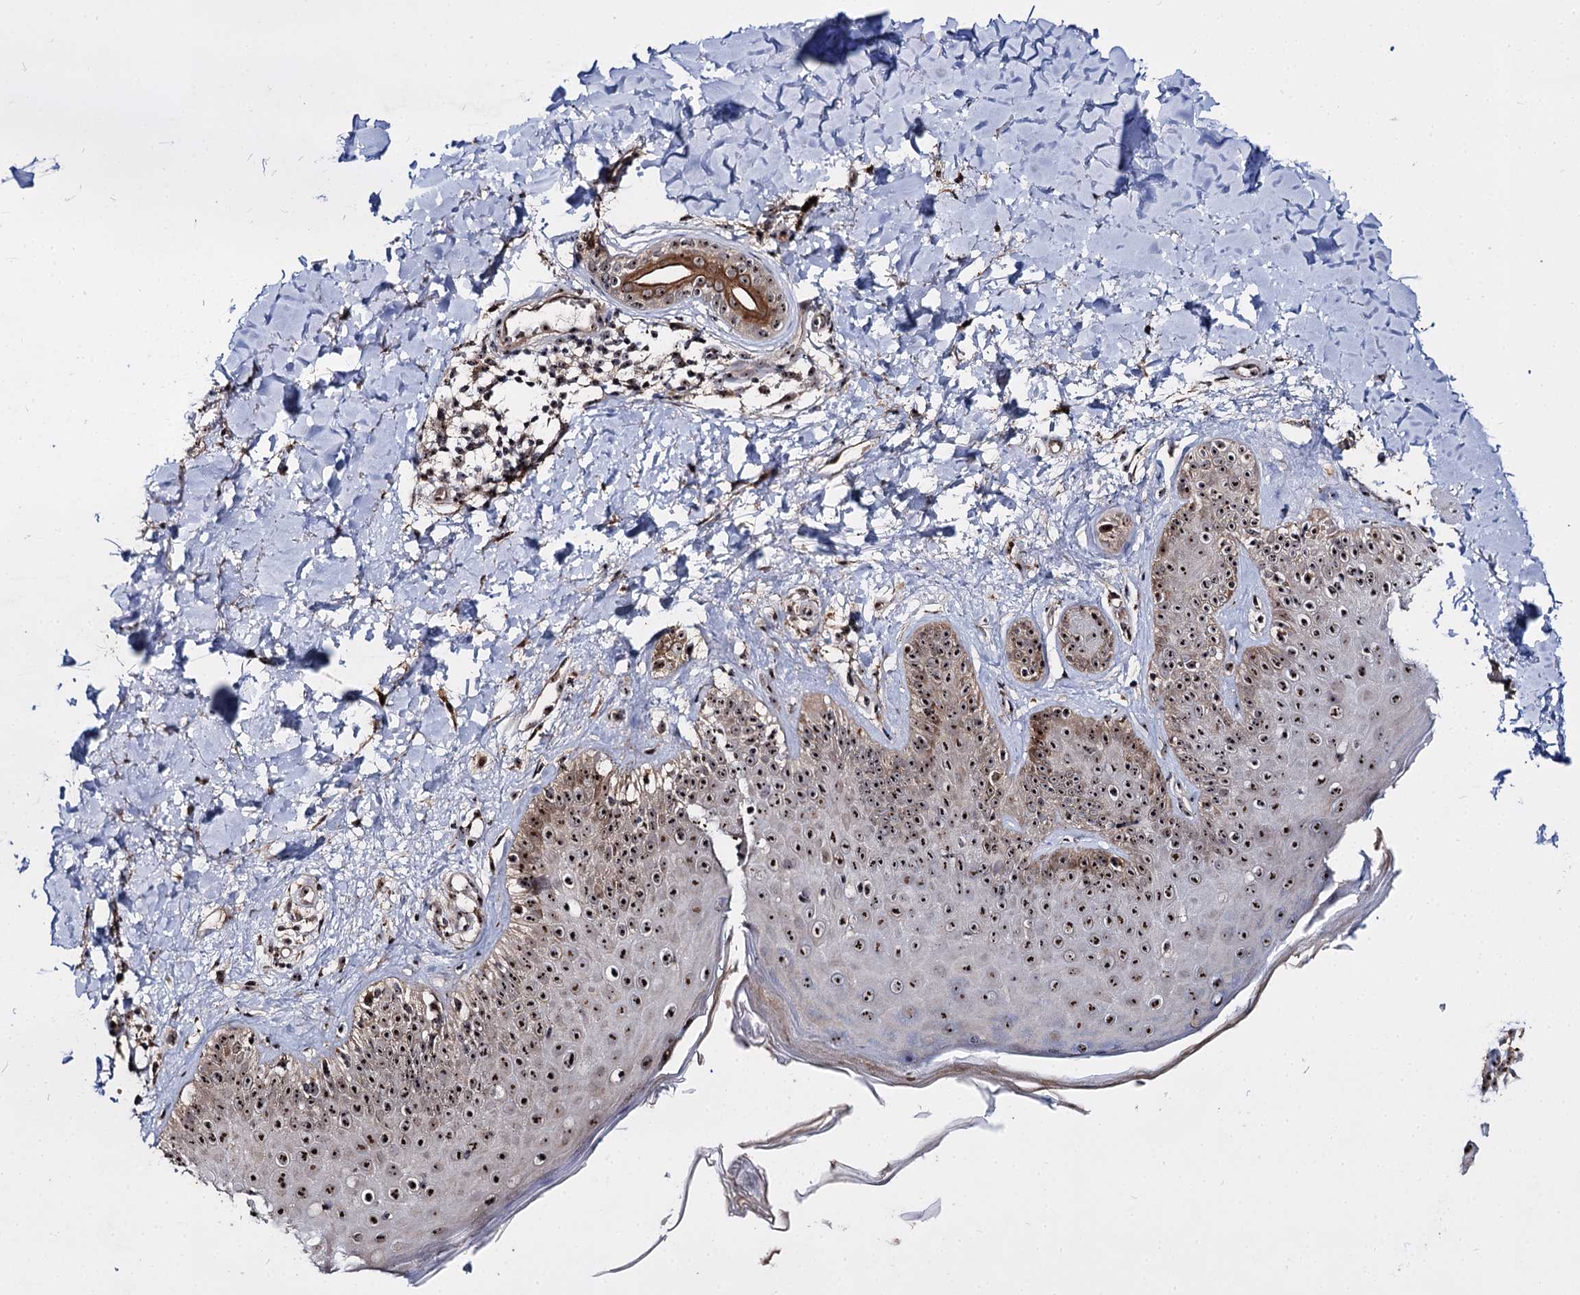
{"staining": {"intensity": "moderate", "quantity": ">75%", "location": "nuclear"}, "tissue": "skin", "cell_type": "Fibroblasts", "image_type": "normal", "snomed": [{"axis": "morphology", "description": "Normal tissue, NOS"}, {"axis": "topography", "description": "Skin"}], "caption": "This photomicrograph exhibits benign skin stained with immunohistochemistry to label a protein in brown. The nuclear of fibroblasts show moderate positivity for the protein. Nuclei are counter-stained blue.", "gene": "SUPT20H", "patient": {"sex": "male", "age": 52}}